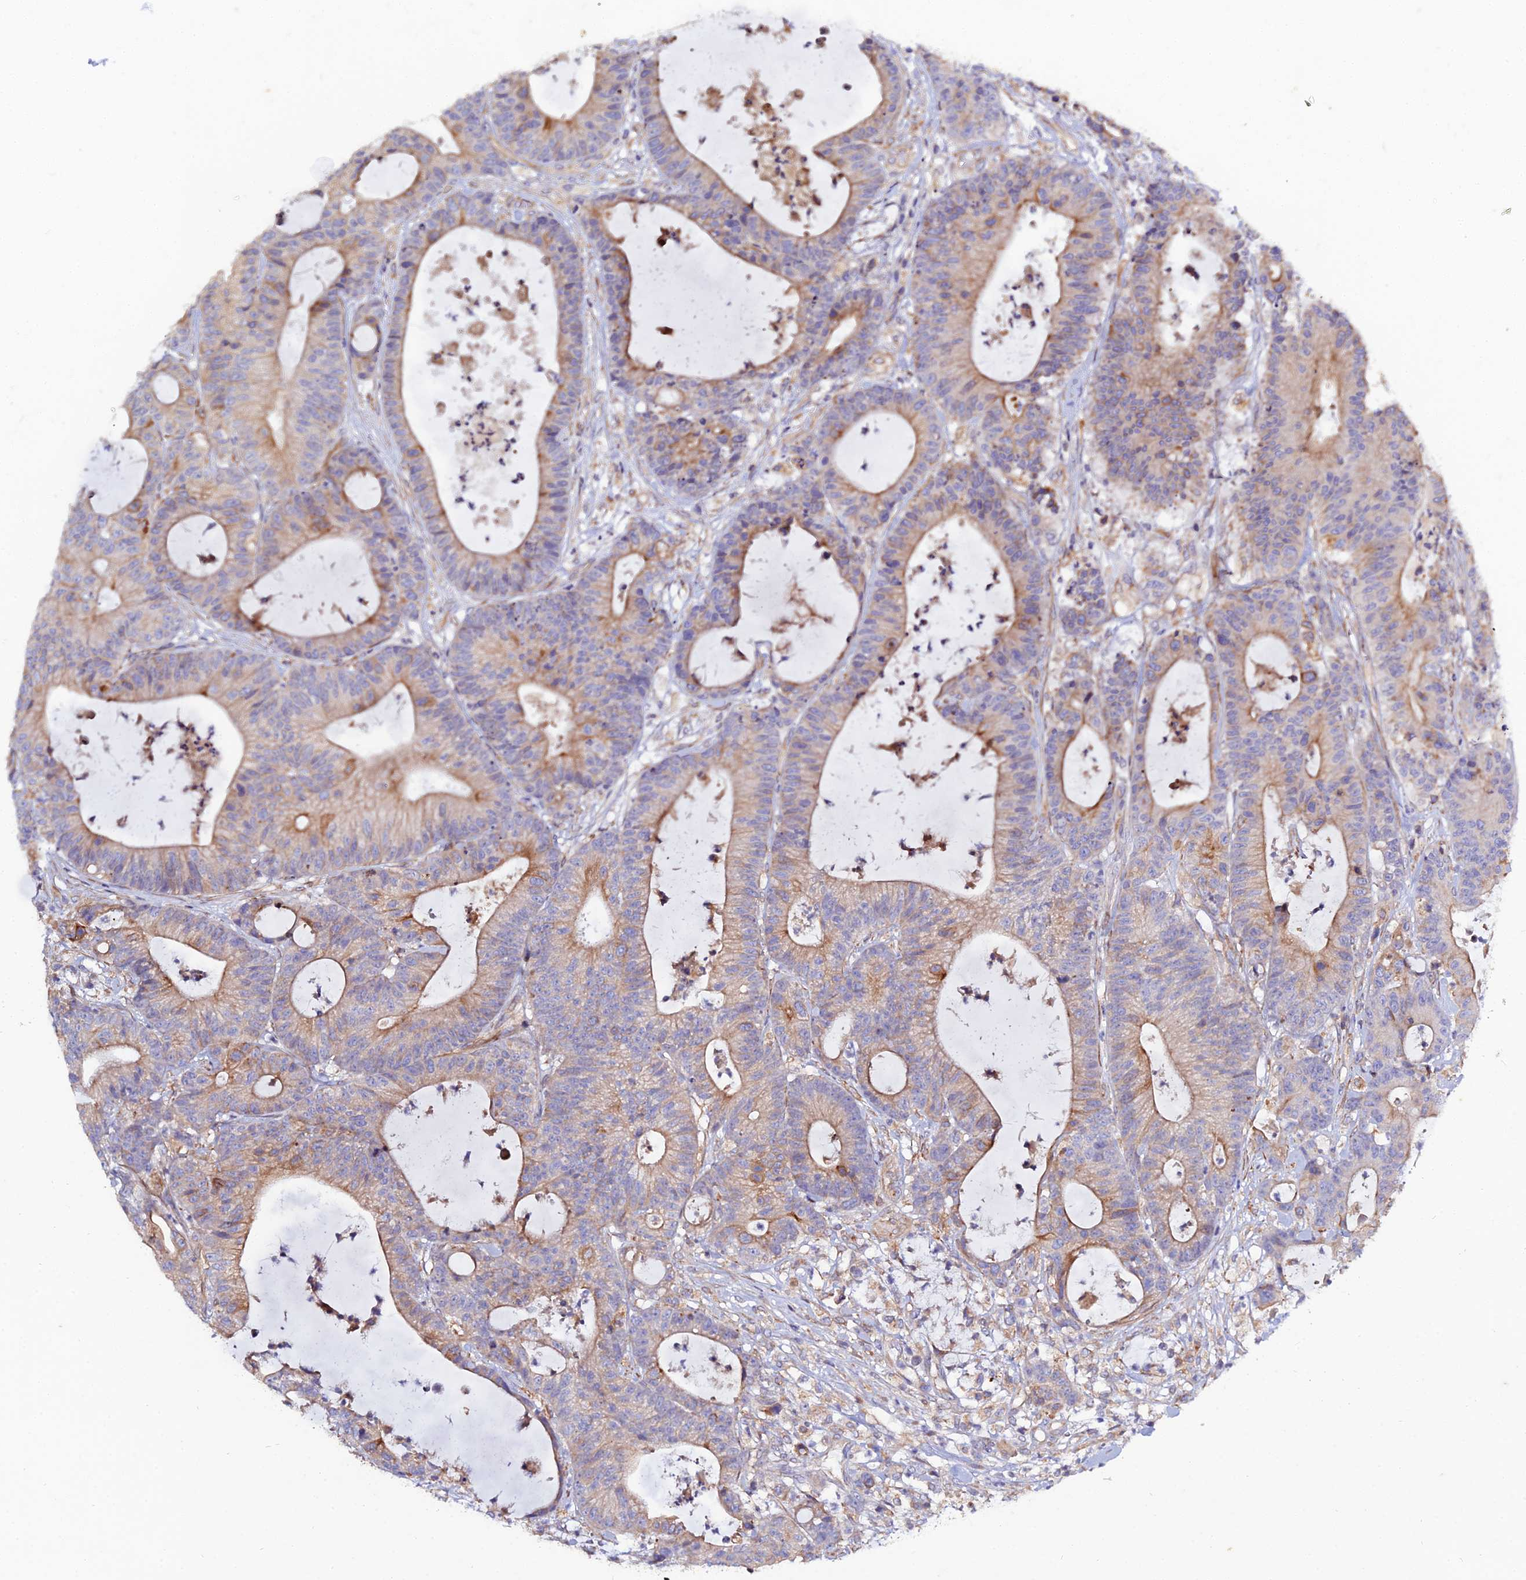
{"staining": {"intensity": "moderate", "quantity": "<25%", "location": "cytoplasmic/membranous"}, "tissue": "colorectal cancer", "cell_type": "Tumor cells", "image_type": "cancer", "snomed": [{"axis": "morphology", "description": "Adenocarcinoma, NOS"}, {"axis": "topography", "description": "Colon"}], "caption": "Colorectal adenocarcinoma stained with DAB (3,3'-diaminobenzidine) immunohistochemistry shows low levels of moderate cytoplasmic/membranous positivity in about <25% of tumor cells.", "gene": "ARL6IP1", "patient": {"sex": "female", "age": 84}}